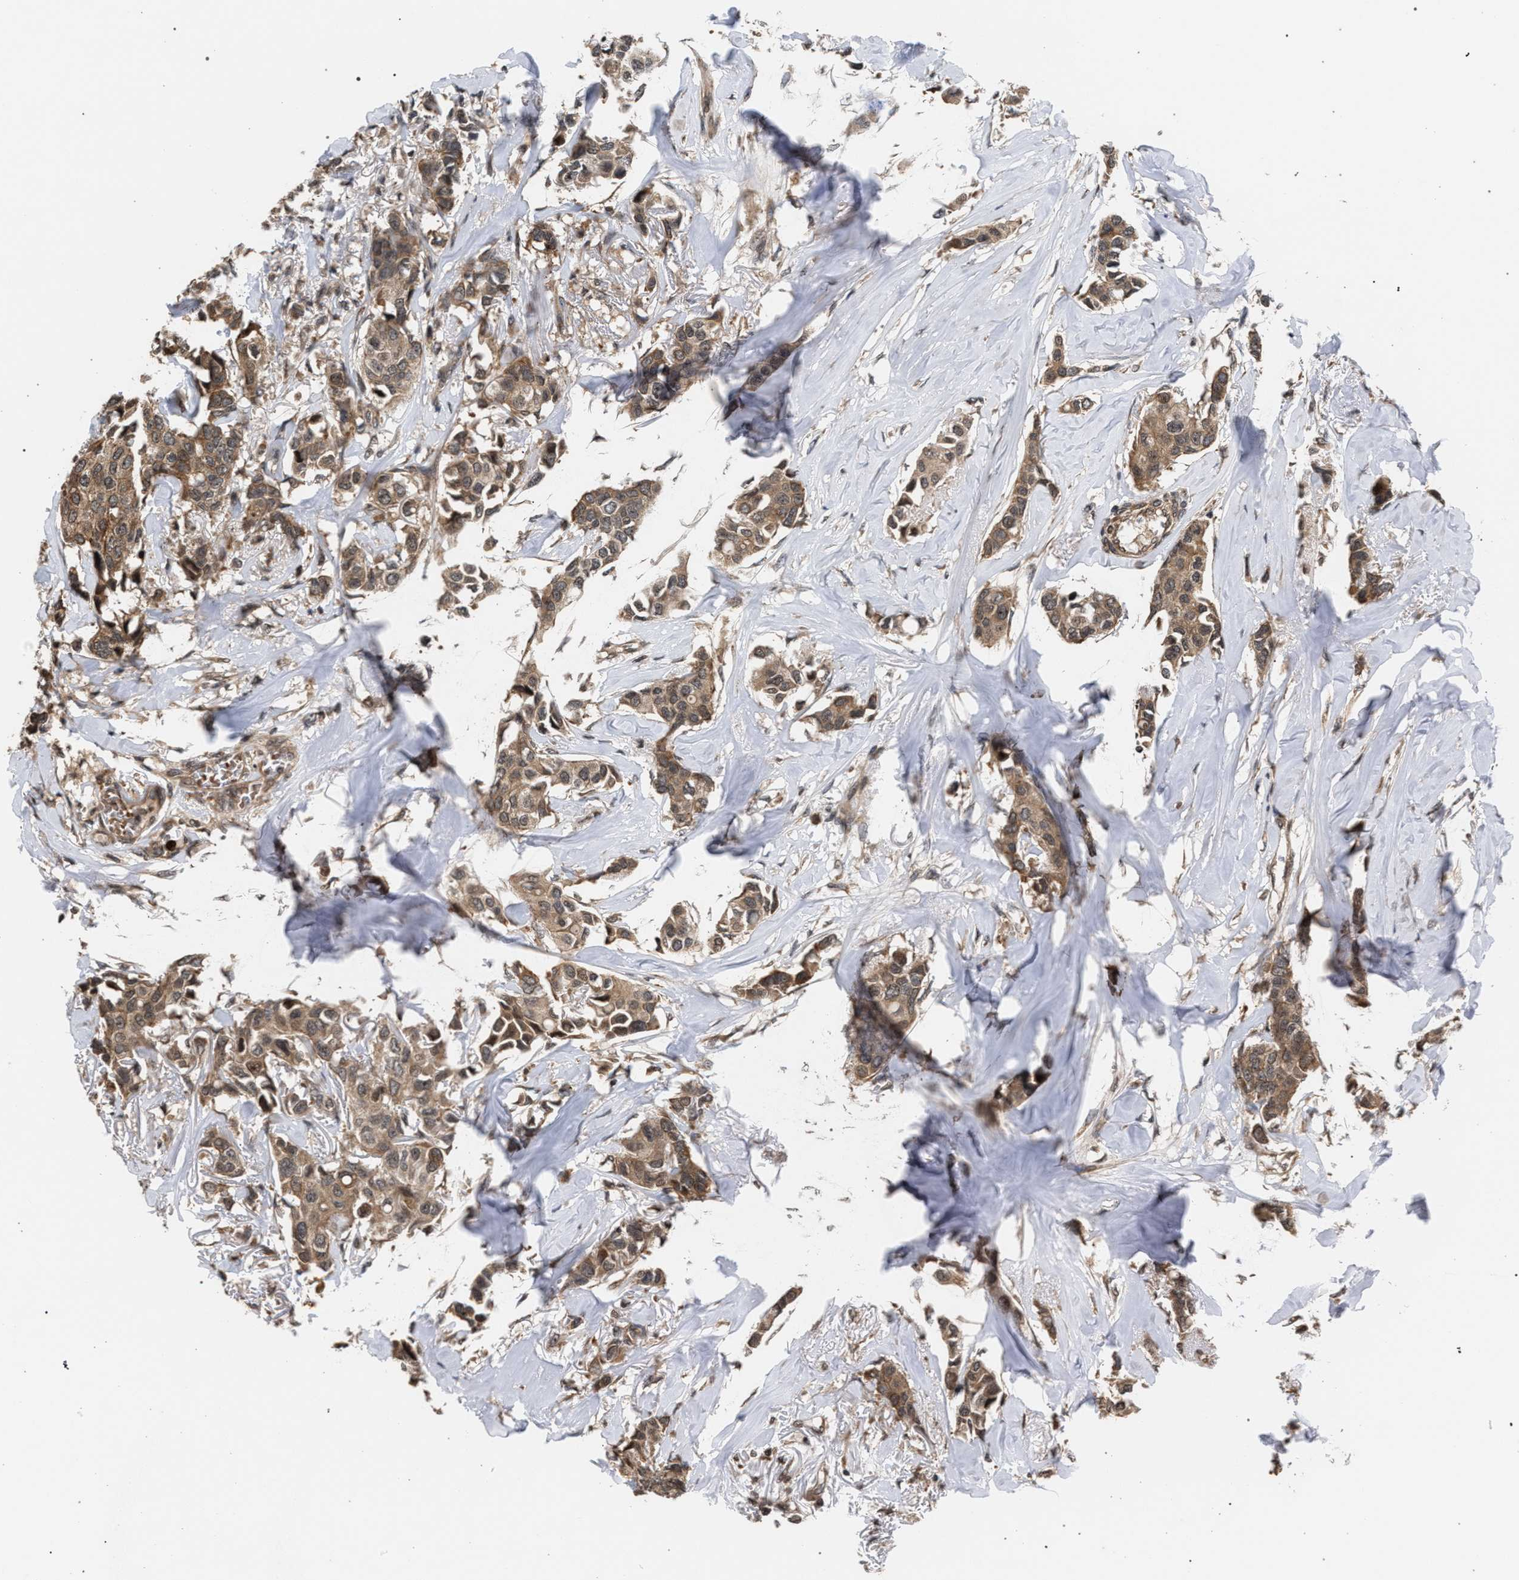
{"staining": {"intensity": "moderate", "quantity": ">75%", "location": "cytoplasmic/membranous"}, "tissue": "breast cancer", "cell_type": "Tumor cells", "image_type": "cancer", "snomed": [{"axis": "morphology", "description": "Duct carcinoma"}, {"axis": "topography", "description": "Breast"}], "caption": "Protein expression analysis of breast cancer shows moderate cytoplasmic/membranous expression in approximately >75% of tumor cells.", "gene": "IRAK4", "patient": {"sex": "female", "age": 80}}